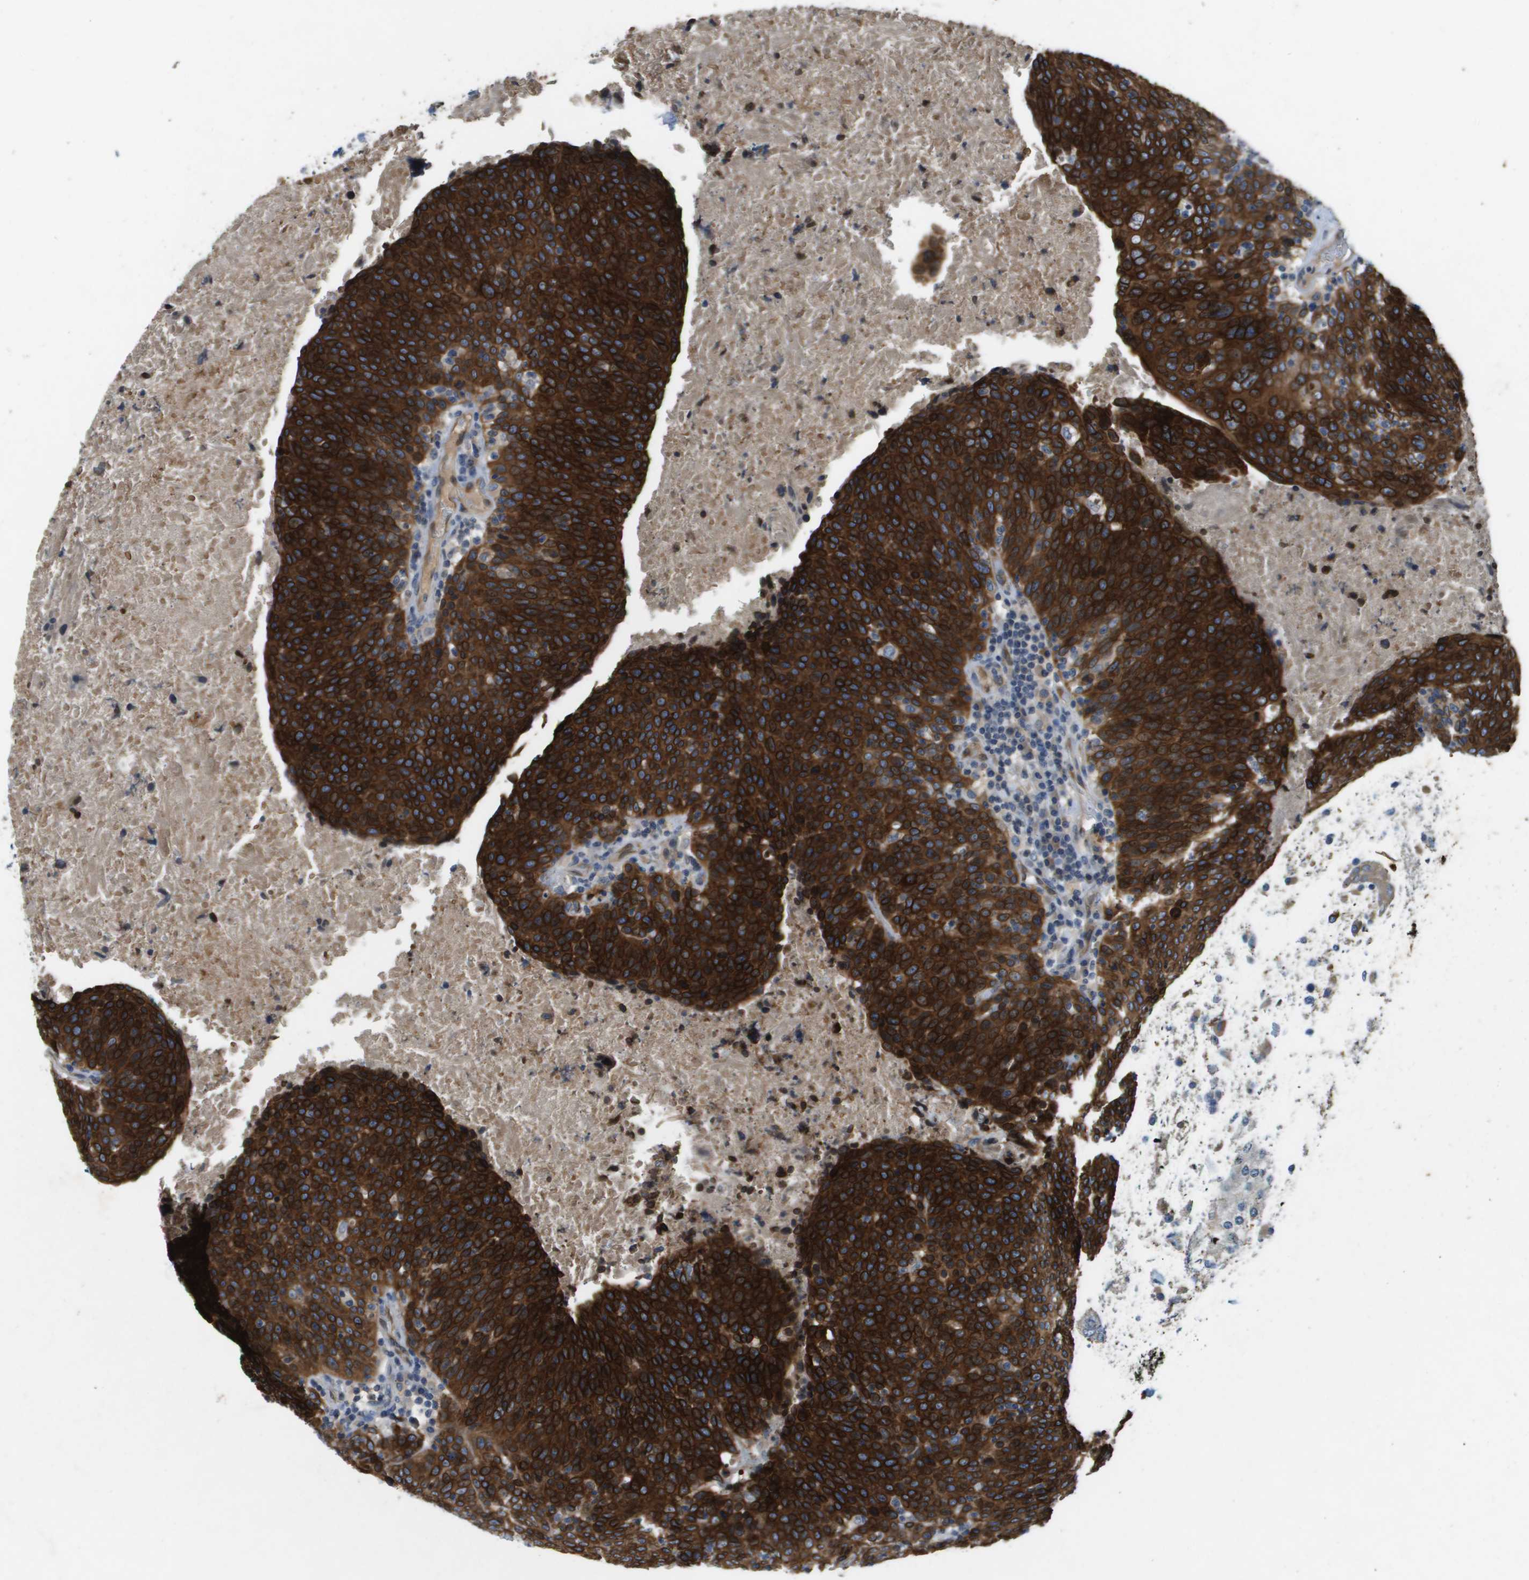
{"staining": {"intensity": "strong", "quantity": ">75%", "location": "cytoplasmic/membranous"}, "tissue": "head and neck cancer", "cell_type": "Tumor cells", "image_type": "cancer", "snomed": [{"axis": "morphology", "description": "Squamous cell carcinoma, NOS"}, {"axis": "morphology", "description": "Squamous cell carcinoma, metastatic, NOS"}, {"axis": "topography", "description": "Lymph node"}, {"axis": "topography", "description": "Head-Neck"}], "caption": "The photomicrograph reveals staining of head and neck cancer (squamous cell carcinoma), revealing strong cytoplasmic/membranous protein expression (brown color) within tumor cells. (DAB (3,3'-diaminobenzidine) IHC, brown staining for protein, blue staining for nuclei).", "gene": "PGAP3", "patient": {"sex": "male", "age": 62}}